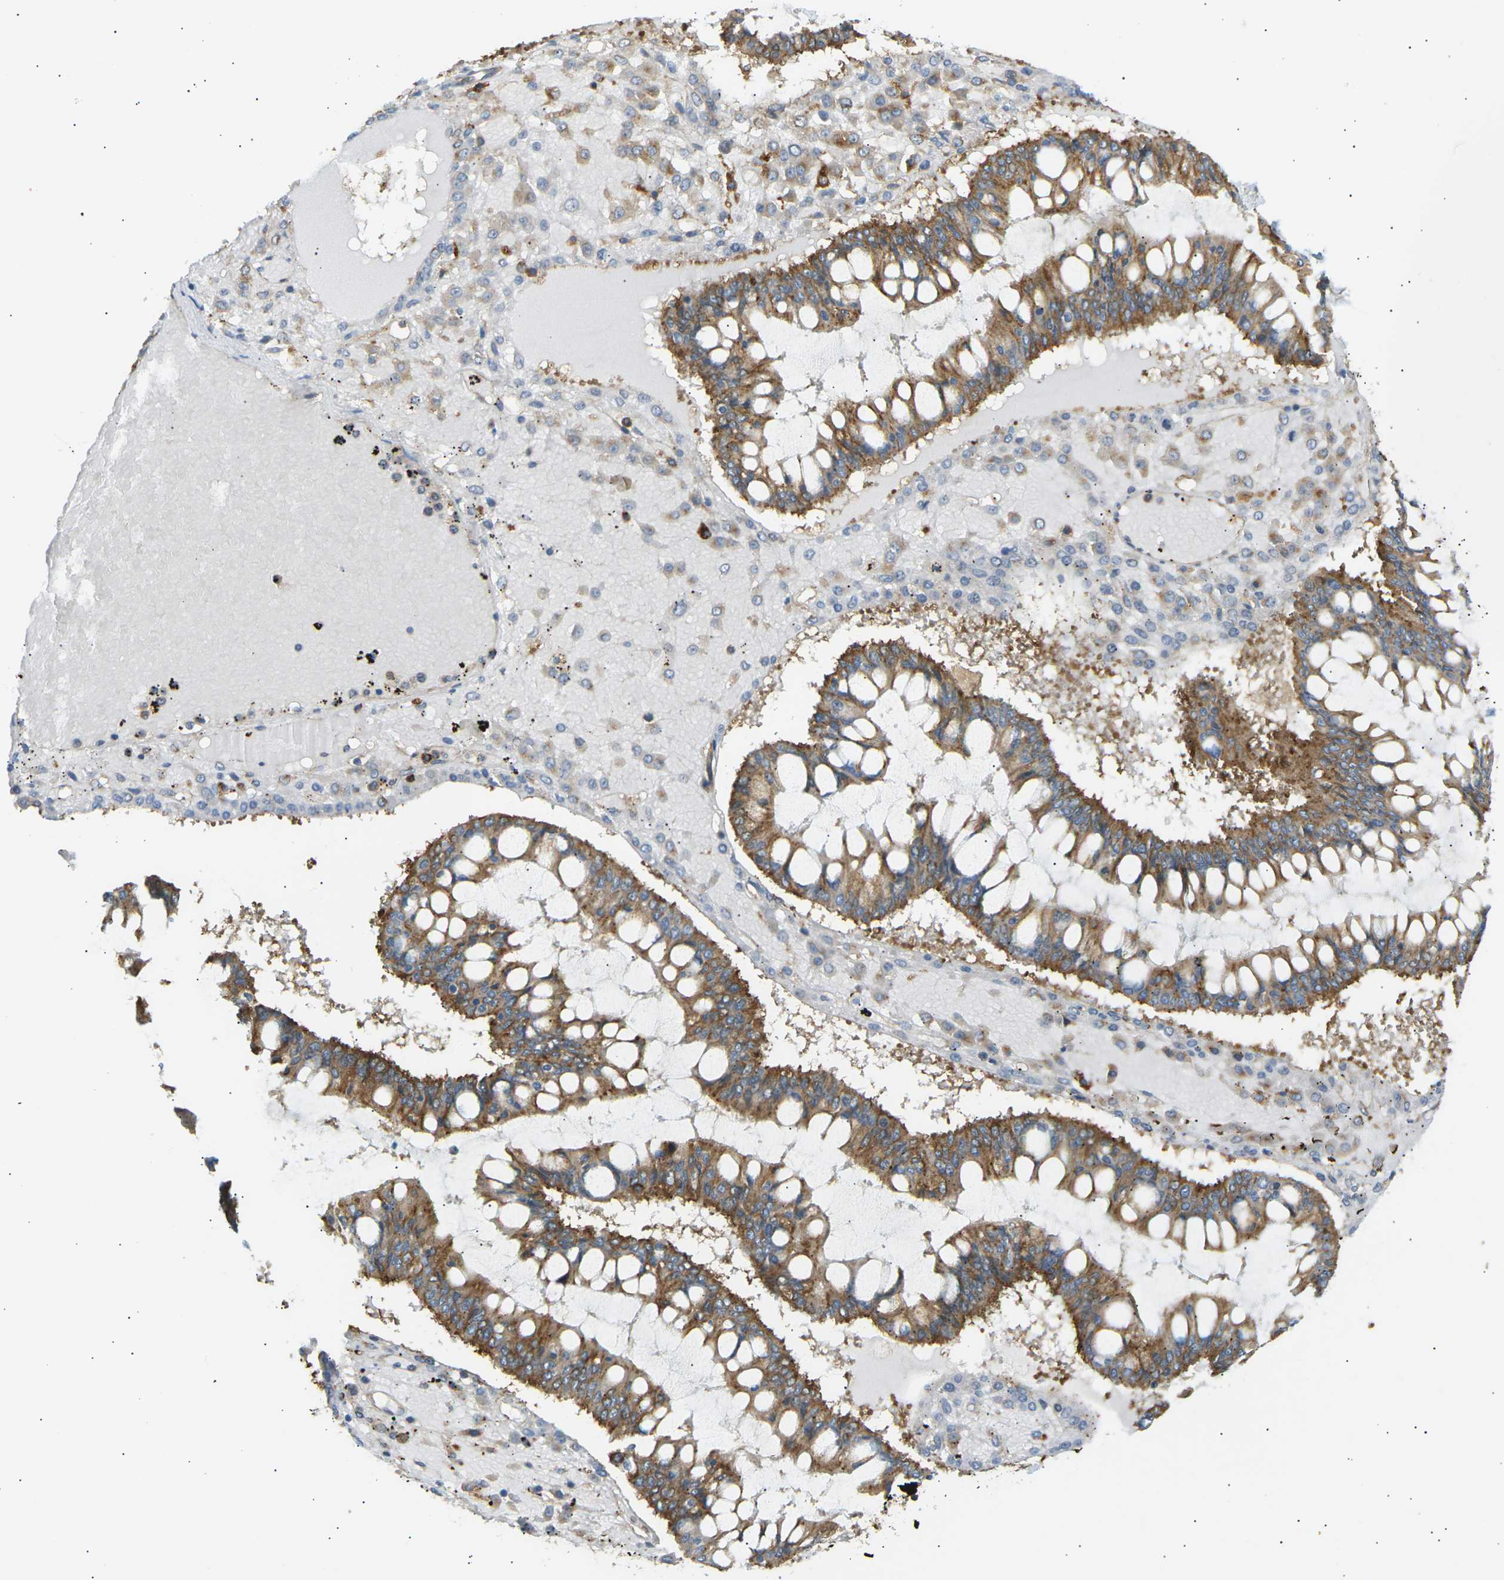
{"staining": {"intensity": "moderate", "quantity": ">75%", "location": "cytoplasmic/membranous"}, "tissue": "ovarian cancer", "cell_type": "Tumor cells", "image_type": "cancer", "snomed": [{"axis": "morphology", "description": "Cystadenocarcinoma, mucinous, NOS"}, {"axis": "topography", "description": "Ovary"}], "caption": "Immunohistochemistry (DAB) staining of mucinous cystadenocarcinoma (ovarian) demonstrates moderate cytoplasmic/membranous protein positivity in about >75% of tumor cells.", "gene": "CDK17", "patient": {"sex": "female", "age": 73}}